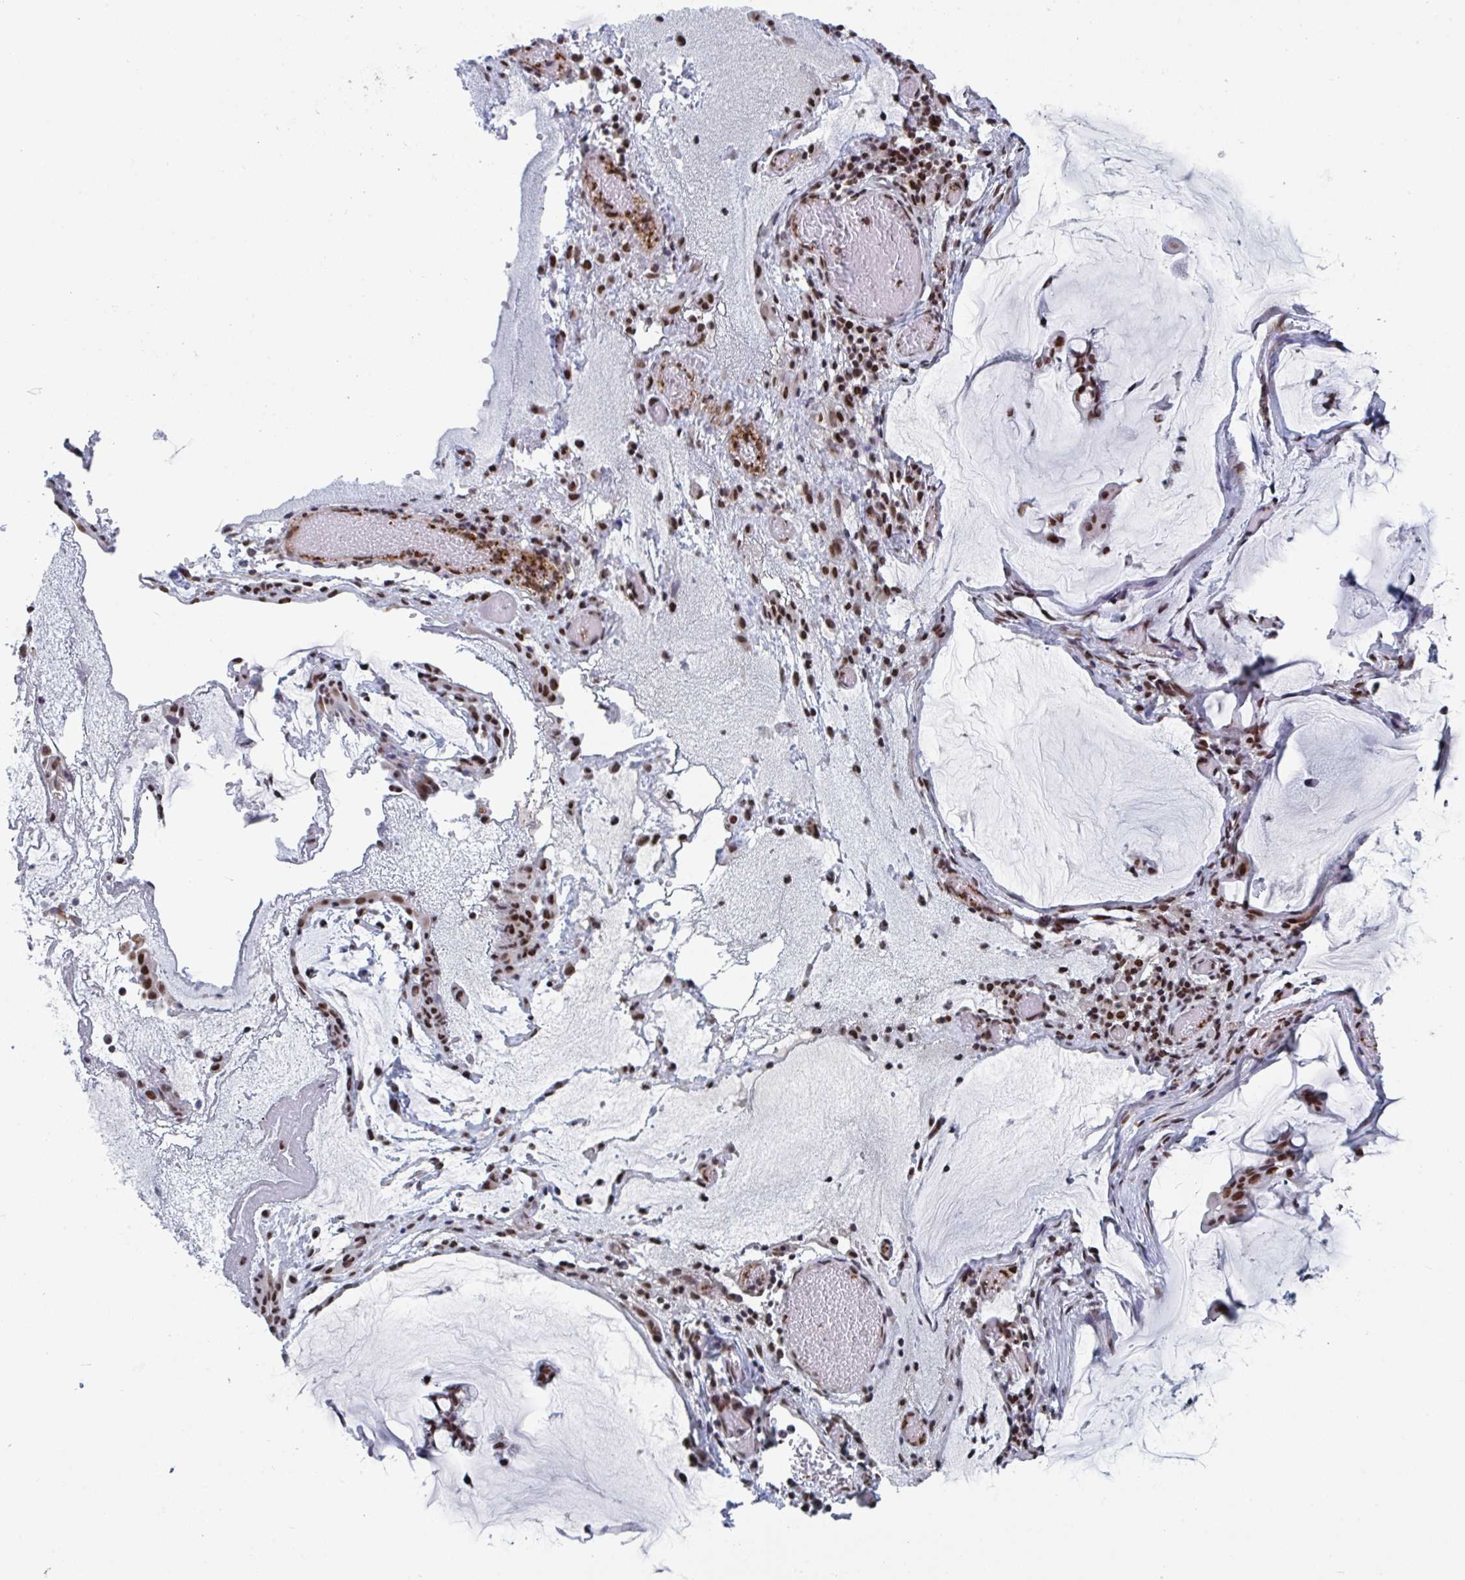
{"staining": {"intensity": "strong", "quantity": ">75%", "location": "nuclear"}, "tissue": "ovarian cancer", "cell_type": "Tumor cells", "image_type": "cancer", "snomed": [{"axis": "morphology", "description": "Cystadenocarcinoma, mucinous, NOS"}, {"axis": "topography", "description": "Ovary"}], "caption": "Ovarian cancer was stained to show a protein in brown. There is high levels of strong nuclear positivity in approximately >75% of tumor cells. (DAB = brown stain, brightfield microscopy at high magnification).", "gene": "ZNF607", "patient": {"sex": "female", "age": 73}}